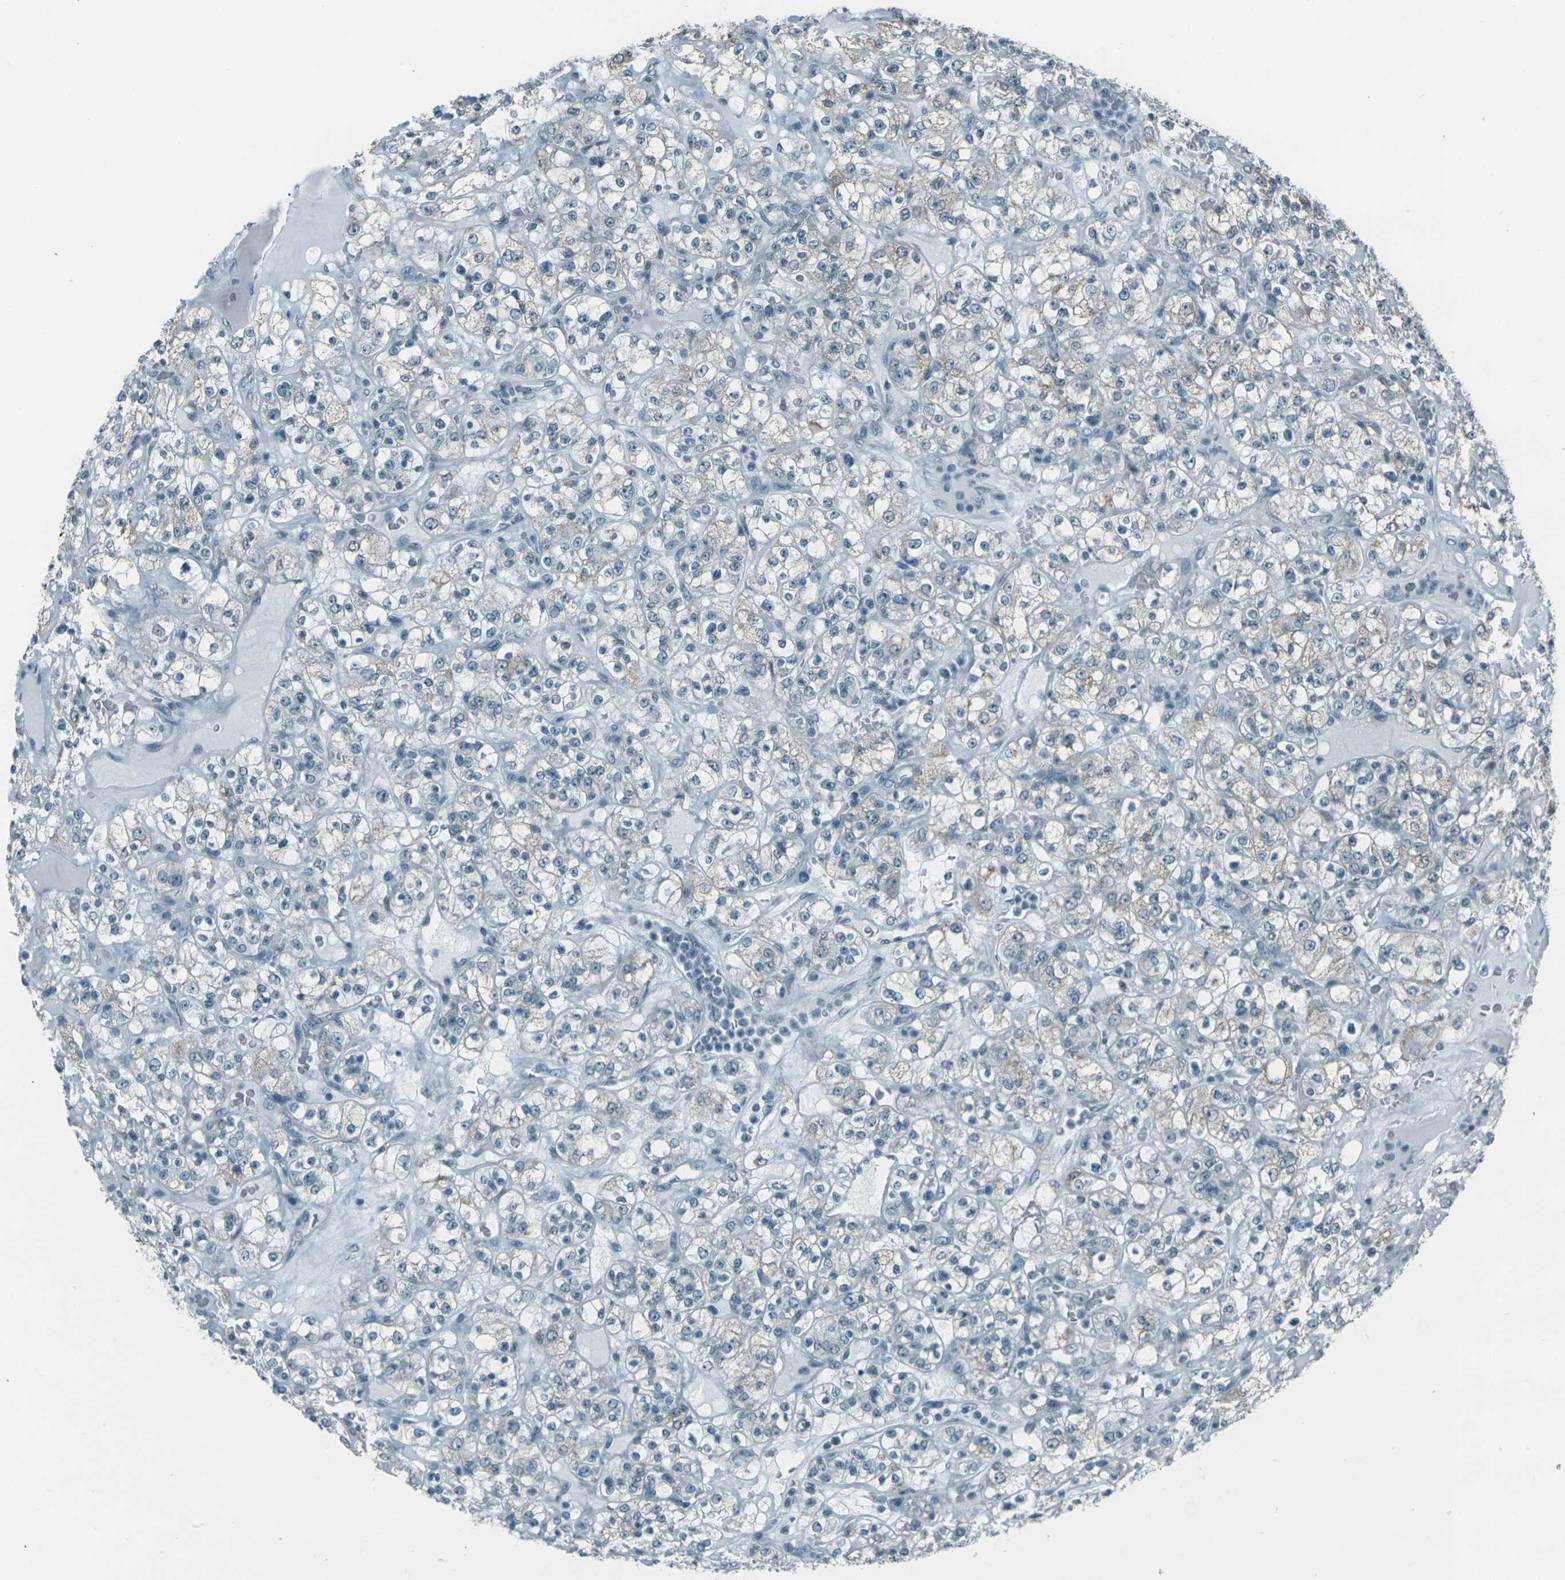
{"staining": {"intensity": "negative", "quantity": "none", "location": "none"}, "tissue": "renal cancer", "cell_type": "Tumor cells", "image_type": "cancer", "snomed": [{"axis": "morphology", "description": "Normal tissue, NOS"}, {"axis": "morphology", "description": "Adenocarcinoma, NOS"}, {"axis": "topography", "description": "Kidney"}], "caption": "Immunohistochemistry (IHC) image of neoplastic tissue: human renal adenocarcinoma stained with DAB (3,3'-diaminobenzidine) demonstrates no significant protein staining in tumor cells.", "gene": "H2BC1", "patient": {"sex": "female", "age": 72}}